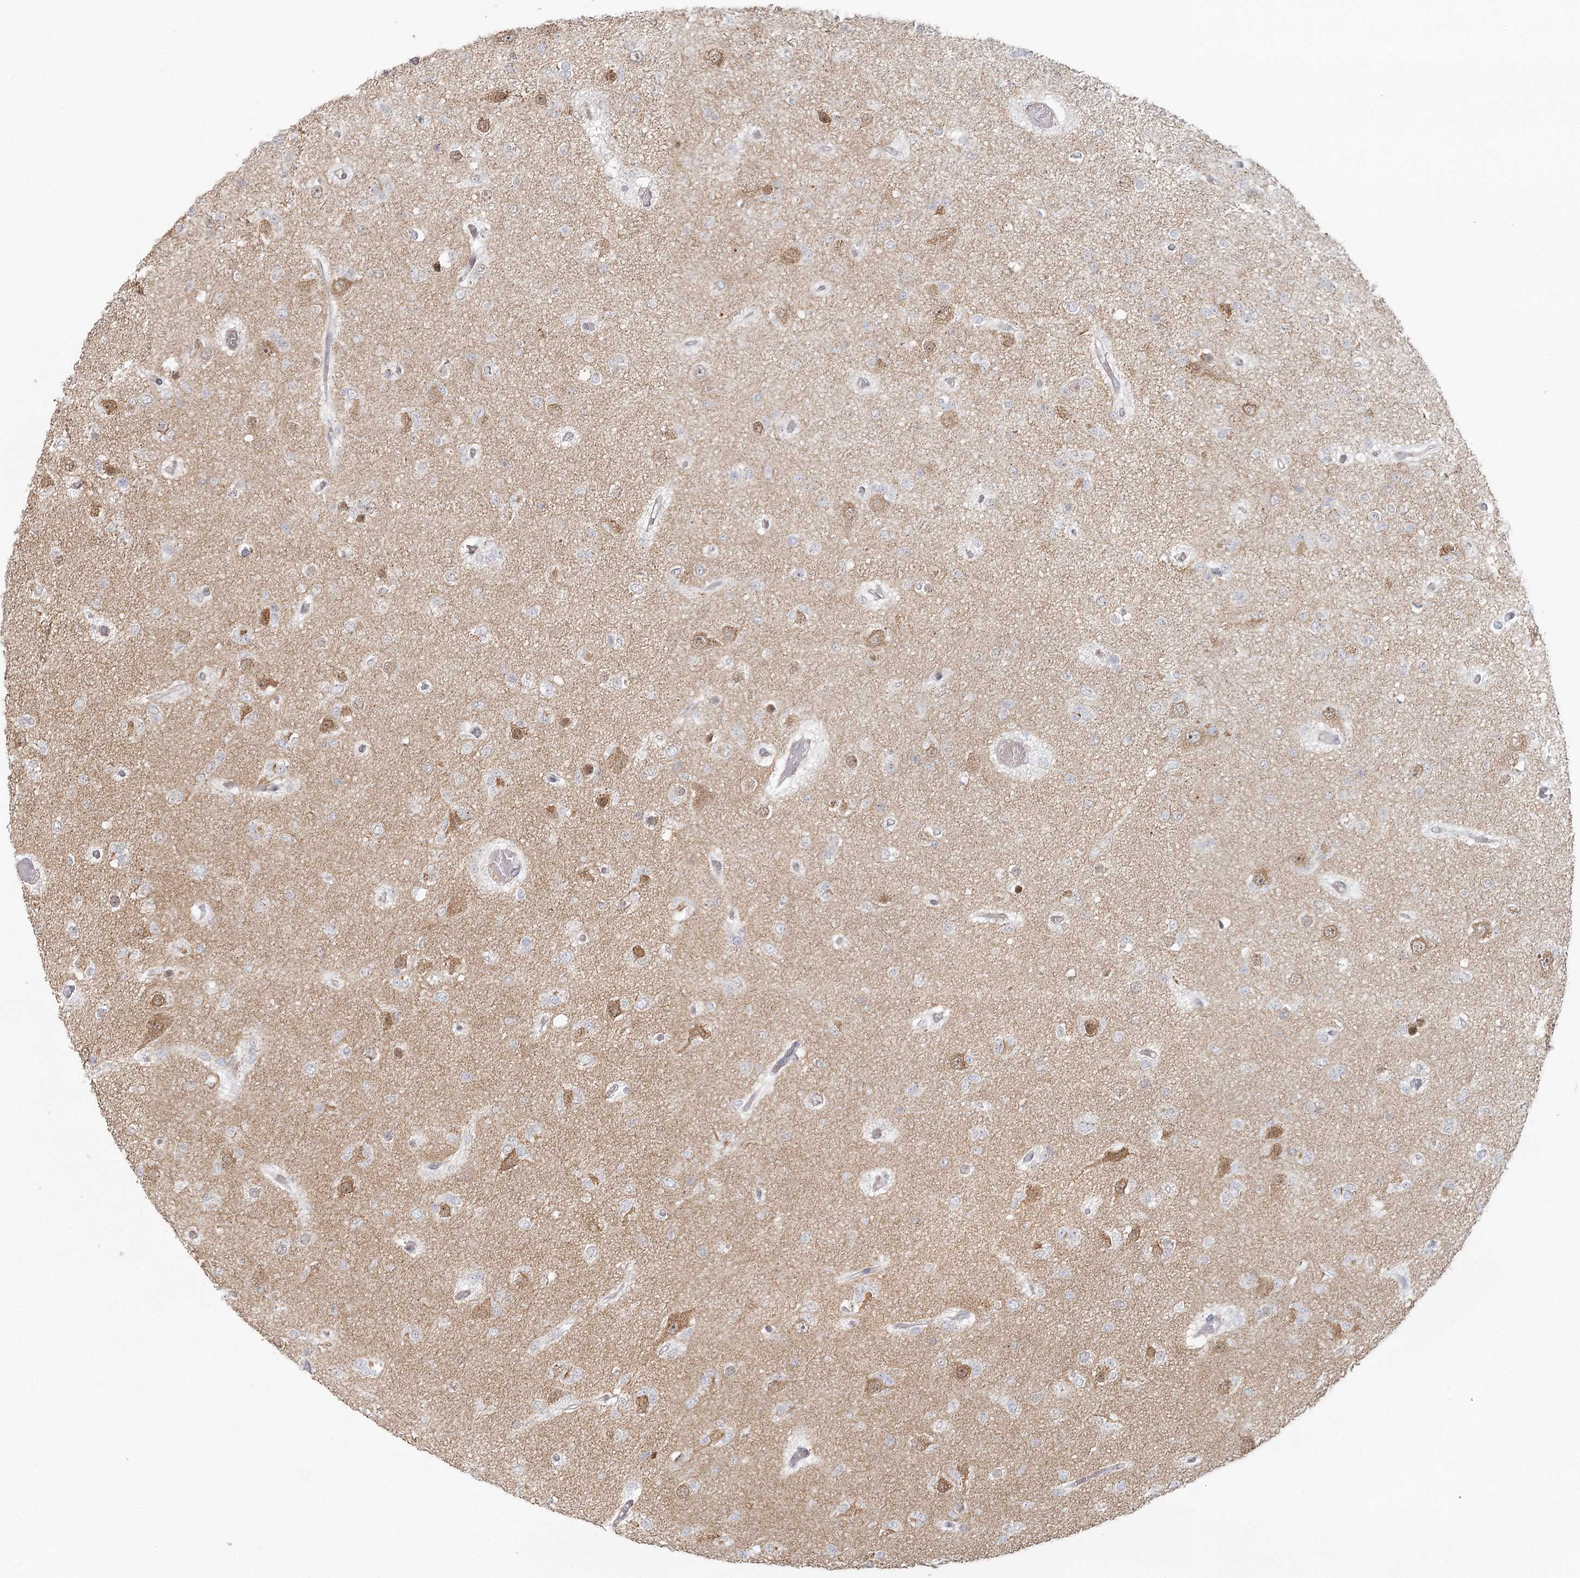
{"staining": {"intensity": "negative", "quantity": "none", "location": "none"}, "tissue": "glioma", "cell_type": "Tumor cells", "image_type": "cancer", "snomed": [{"axis": "morphology", "description": "Glioma, malignant, Low grade"}, {"axis": "topography", "description": "Brain"}], "caption": "Tumor cells show no significant protein expression in glioma. (DAB (3,3'-diaminobenzidine) immunohistochemistry (IHC) visualized using brightfield microscopy, high magnification).", "gene": "LACTB", "patient": {"sex": "female", "age": 22}}